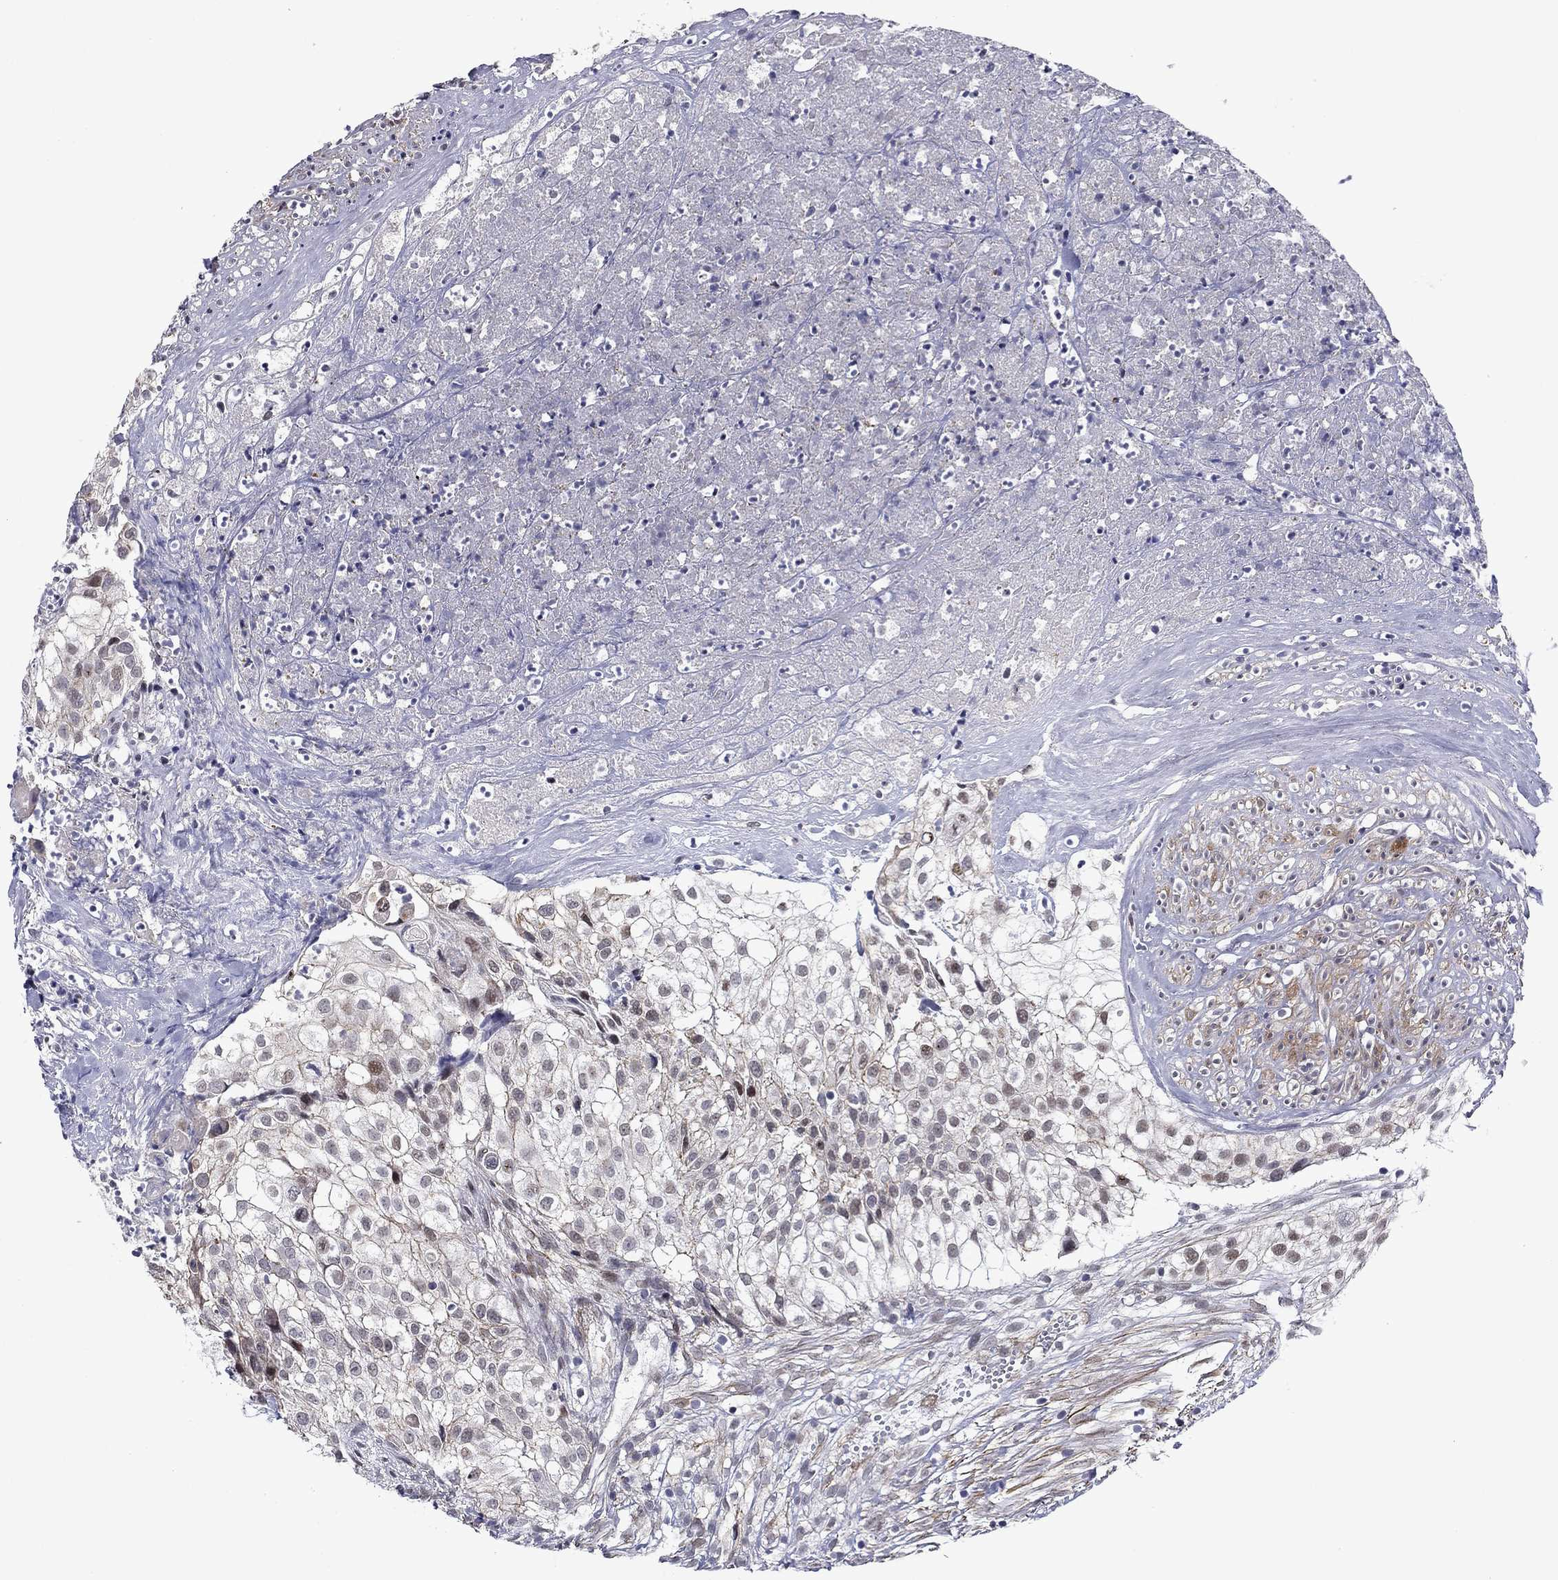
{"staining": {"intensity": "negative", "quantity": "none", "location": "none"}, "tissue": "urothelial cancer", "cell_type": "Tumor cells", "image_type": "cancer", "snomed": [{"axis": "morphology", "description": "Urothelial carcinoma, High grade"}, {"axis": "topography", "description": "Urinary bladder"}], "caption": "DAB (3,3'-diaminobenzidine) immunohistochemical staining of high-grade urothelial carcinoma reveals no significant expression in tumor cells. (IHC, brightfield microscopy, high magnification).", "gene": "B3GAT1", "patient": {"sex": "female", "age": 79}}